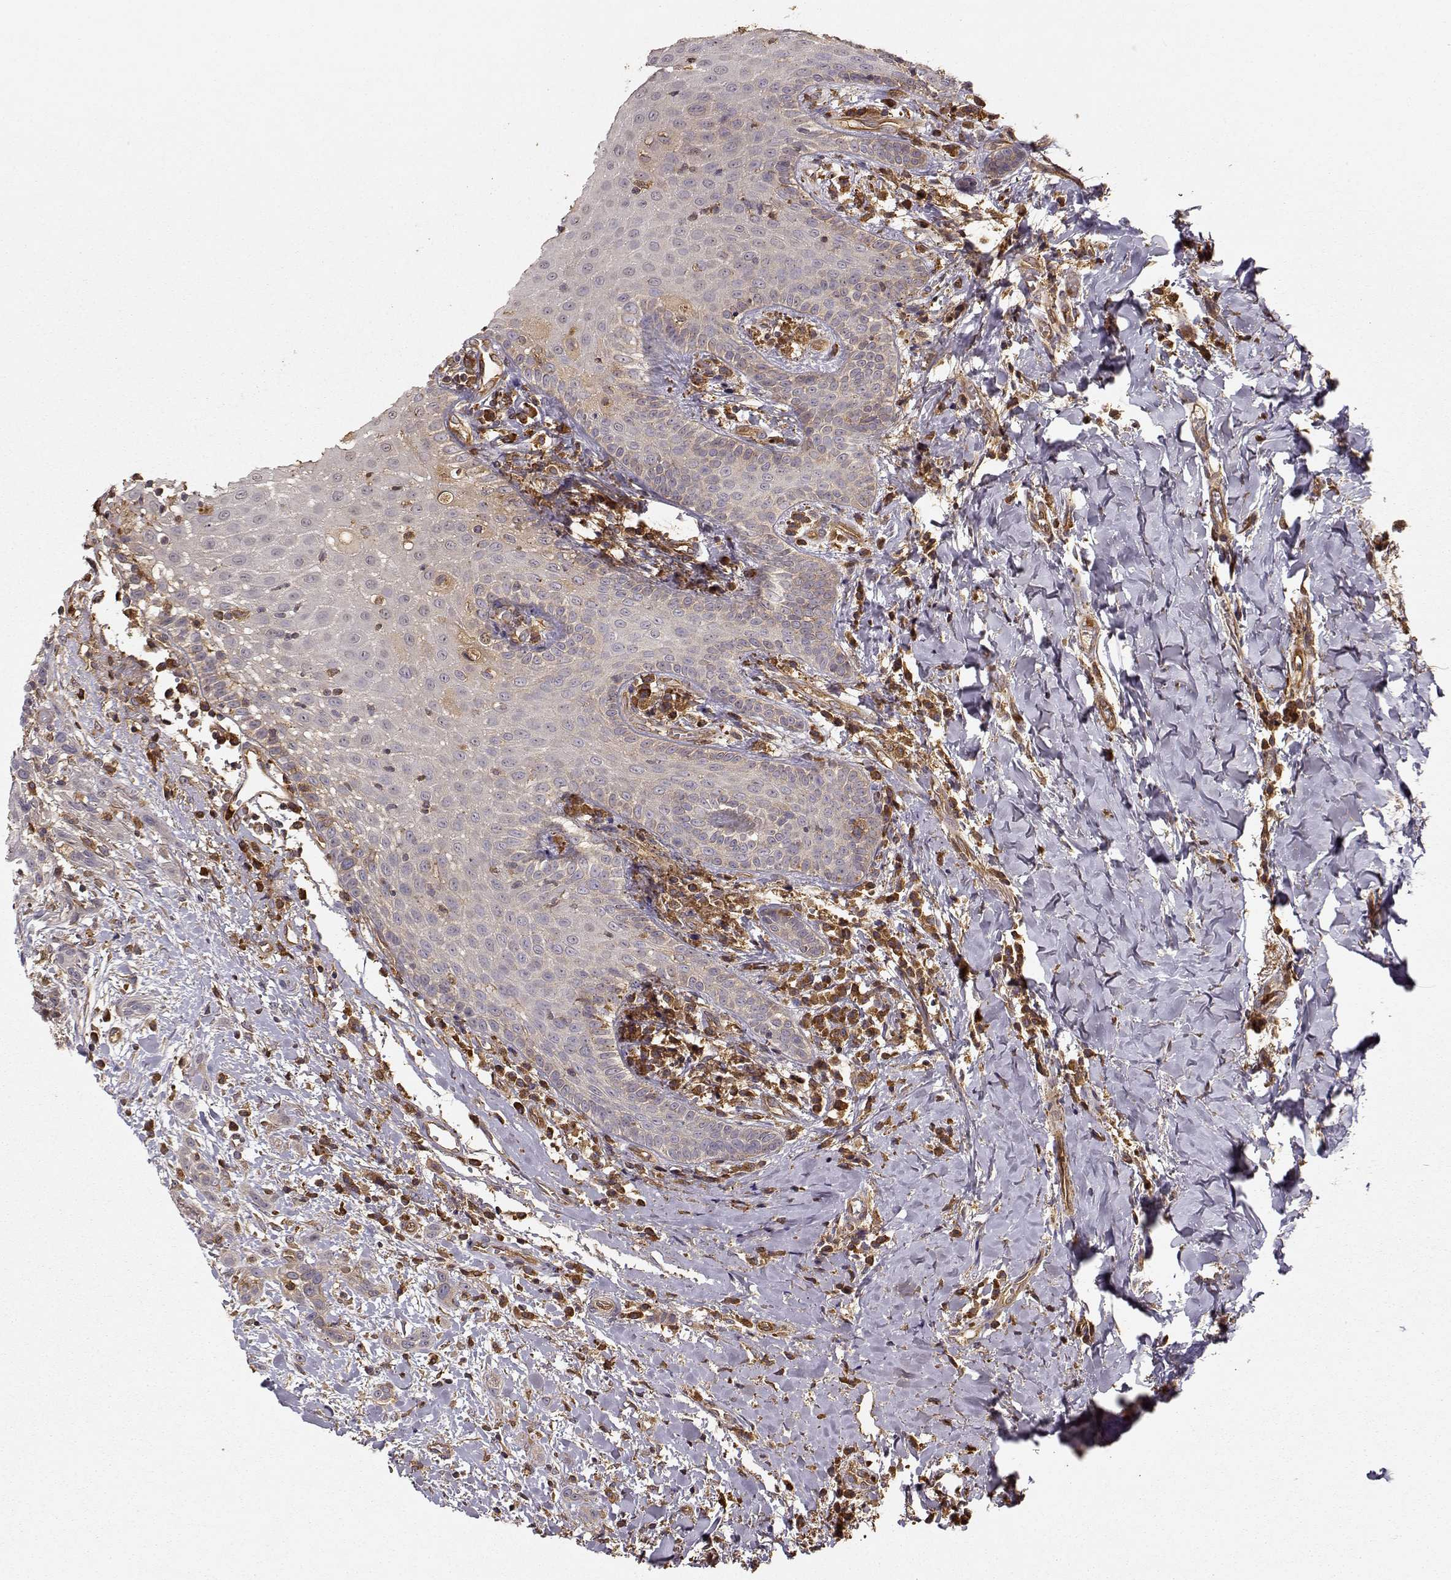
{"staining": {"intensity": "weak", "quantity": ">75%", "location": "cytoplasmic/membranous"}, "tissue": "head and neck cancer", "cell_type": "Tumor cells", "image_type": "cancer", "snomed": [{"axis": "morphology", "description": "Normal tissue, NOS"}, {"axis": "morphology", "description": "Squamous cell carcinoma, NOS"}, {"axis": "topography", "description": "Oral tissue"}, {"axis": "topography", "description": "Salivary gland"}, {"axis": "topography", "description": "Head-Neck"}], "caption": "IHC of human head and neck cancer (squamous cell carcinoma) reveals low levels of weak cytoplasmic/membranous positivity in approximately >75% of tumor cells. IHC stains the protein of interest in brown and the nuclei are stained blue.", "gene": "ARHGEF2", "patient": {"sex": "female", "age": 62}}